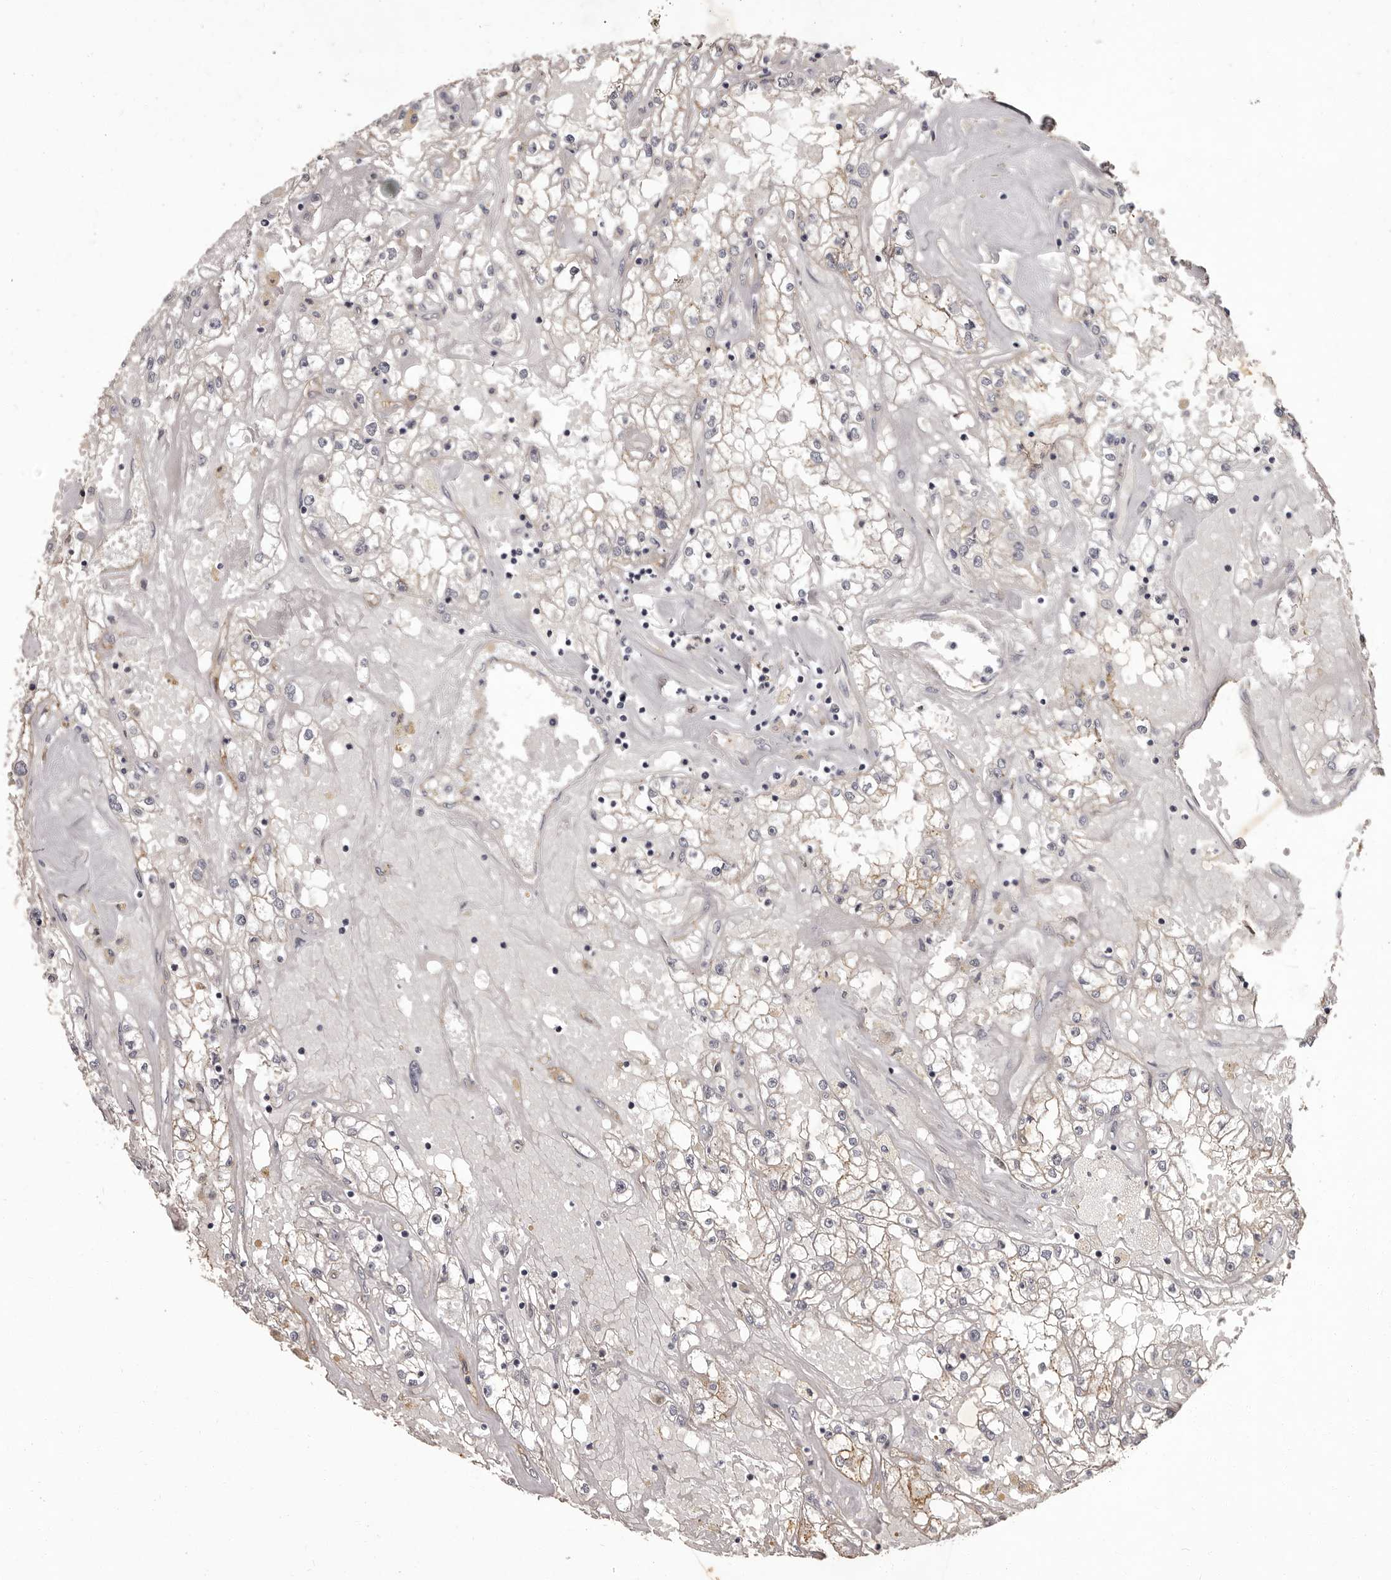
{"staining": {"intensity": "weak", "quantity": "25%-75%", "location": "cytoplasmic/membranous"}, "tissue": "renal cancer", "cell_type": "Tumor cells", "image_type": "cancer", "snomed": [{"axis": "morphology", "description": "Adenocarcinoma, NOS"}, {"axis": "topography", "description": "Kidney"}], "caption": "Immunohistochemical staining of human renal cancer displays weak cytoplasmic/membranous protein positivity in about 25%-75% of tumor cells.", "gene": "GPR78", "patient": {"sex": "male", "age": 56}}